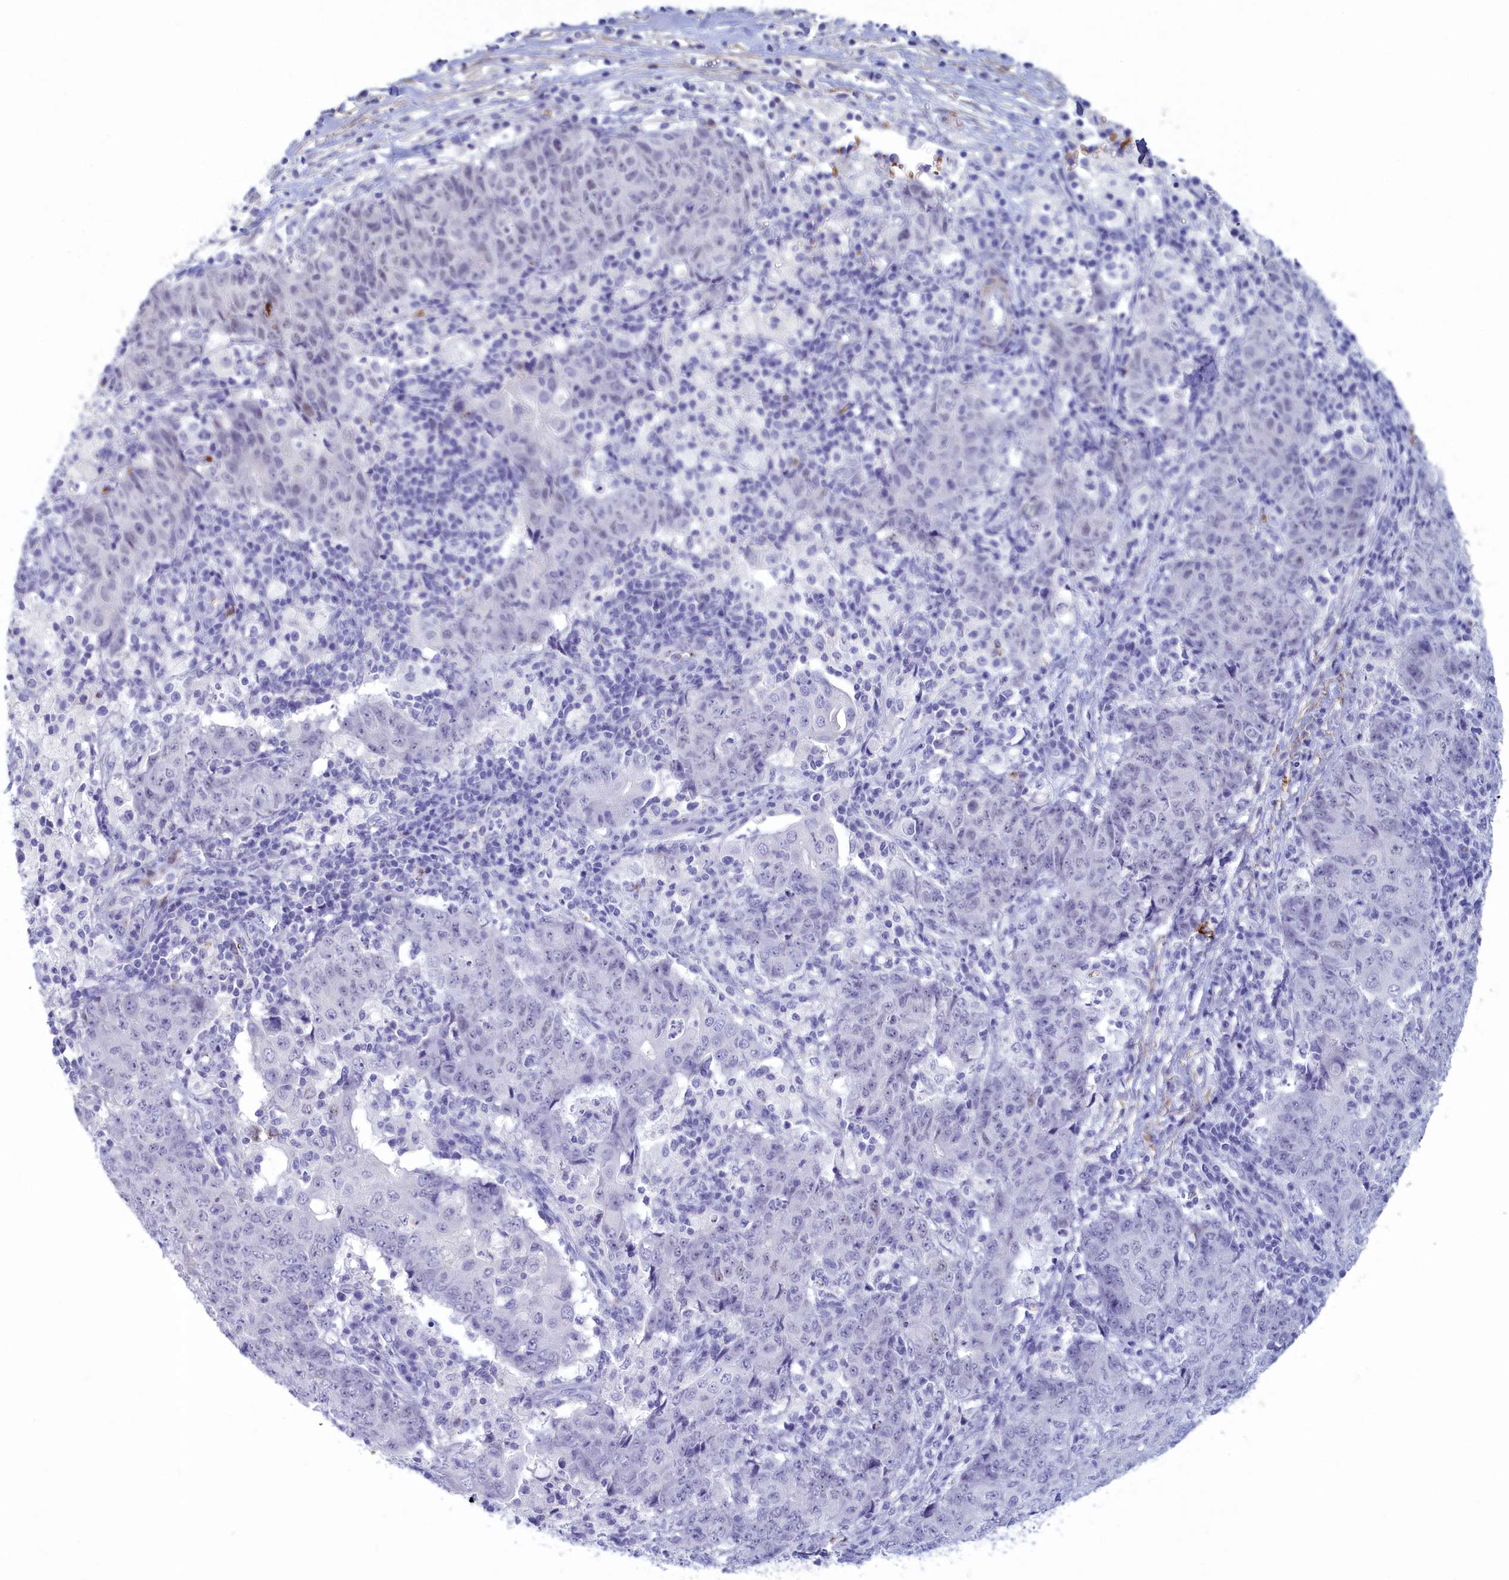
{"staining": {"intensity": "negative", "quantity": "none", "location": "none"}, "tissue": "ovarian cancer", "cell_type": "Tumor cells", "image_type": "cancer", "snomed": [{"axis": "morphology", "description": "Carcinoma, endometroid"}, {"axis": "topography", "description": "Ovary"}], "caption": "A micrograph of human endometroid carcinoma (ovarian) is negative for staining in tumor cells.", "gene": "GAPDHS", "patient": {"sex": "female", "age": 42}}